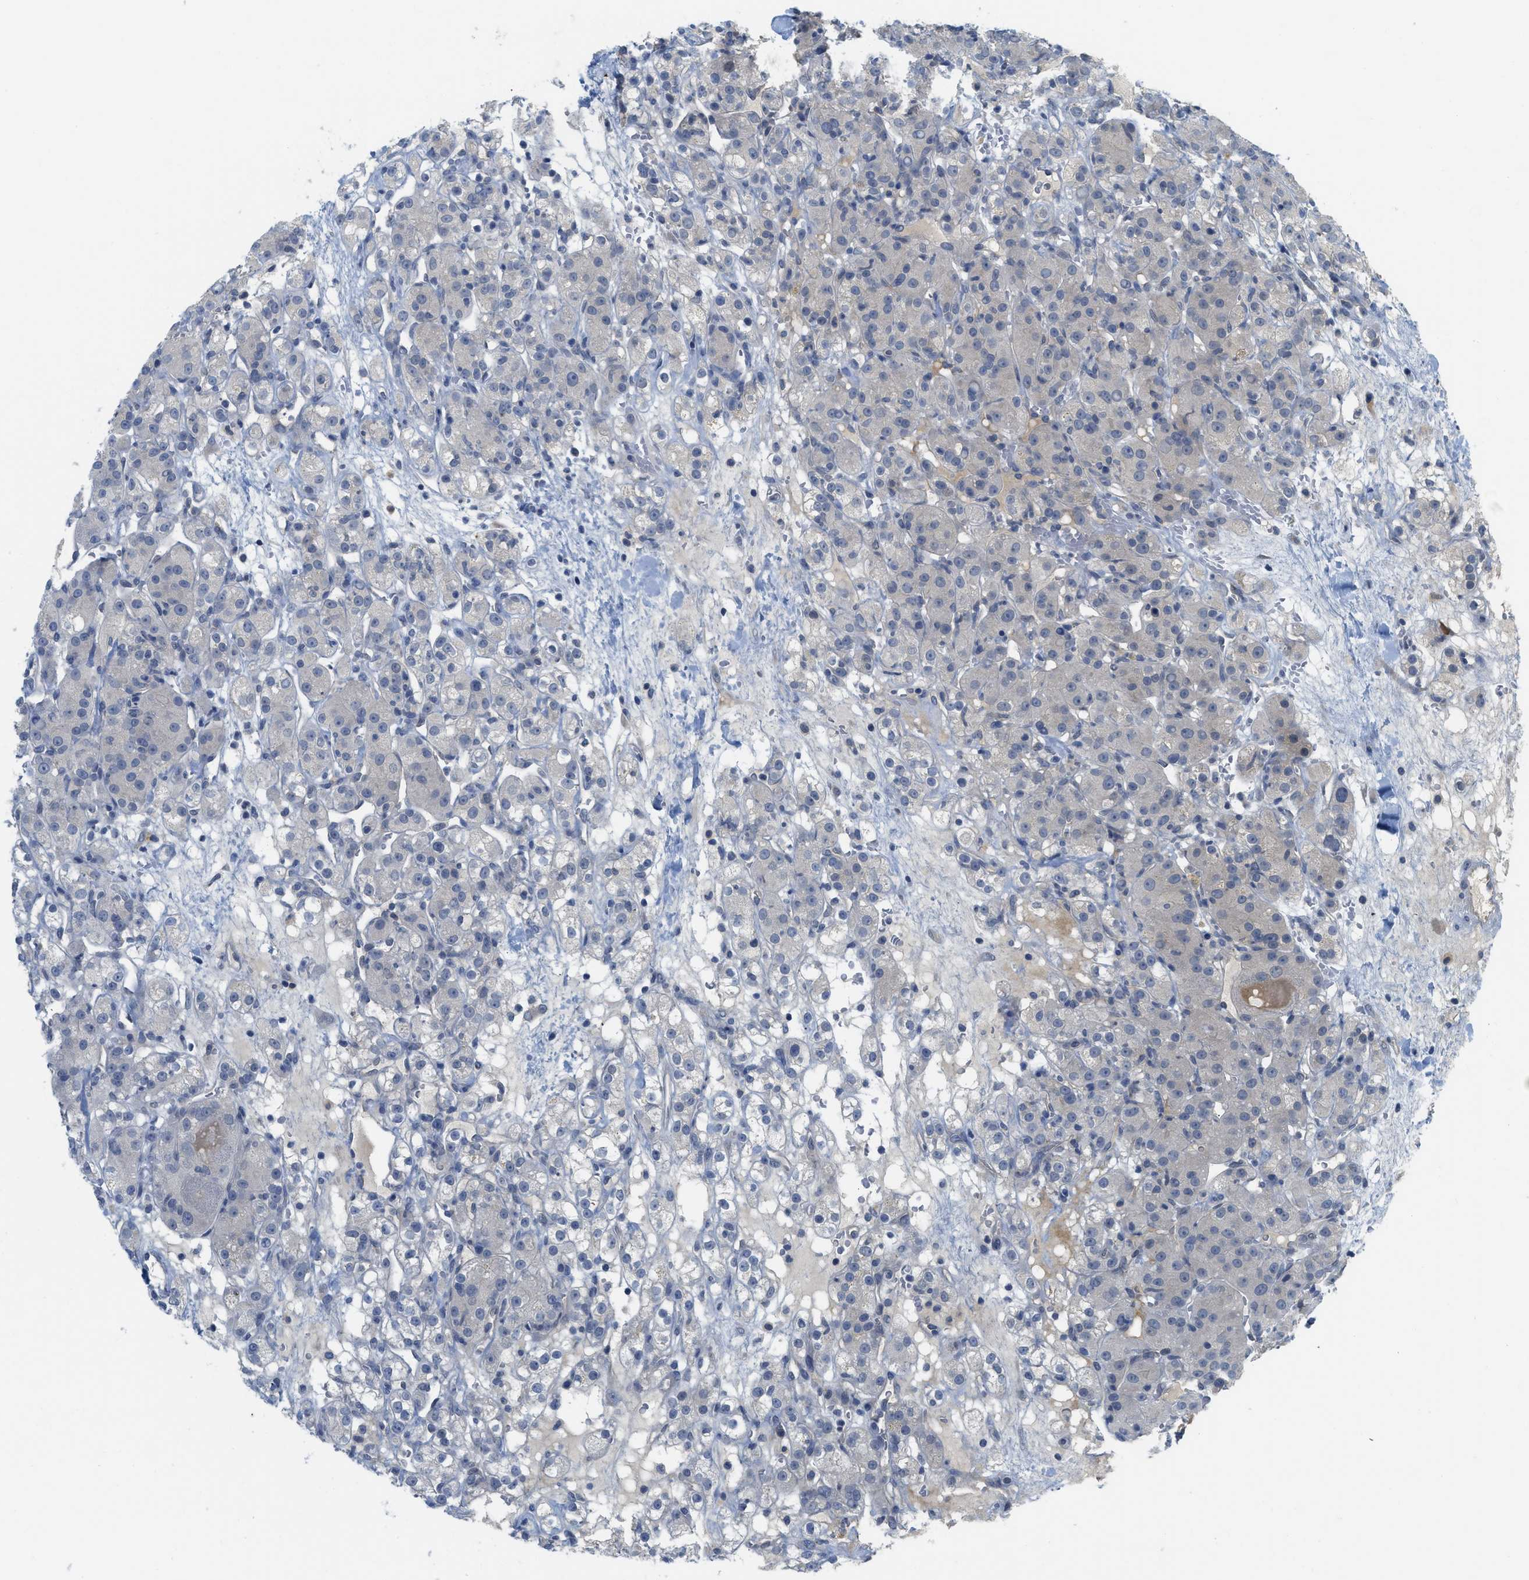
{"staining": {"intensity": "negative", "quantity": "none", "location": "none"}, "tissue": "renal cancer", "cell_type": "Tumor cells", "image_type": "cancer", "snomed": [{"axis": "morphology", "description": "Normal tissue, NOS"}, {"axis": "morphology", "description": "Adenocarcinoma, NOS"}, {"axis": "topography", "description": "Kidney"}], "caption": "IHC of renal adenocarcinoma reveals no staining in tumor cells.", "gene": "TNFAIP1", "patient": {"sex": "male", "age": 61}}